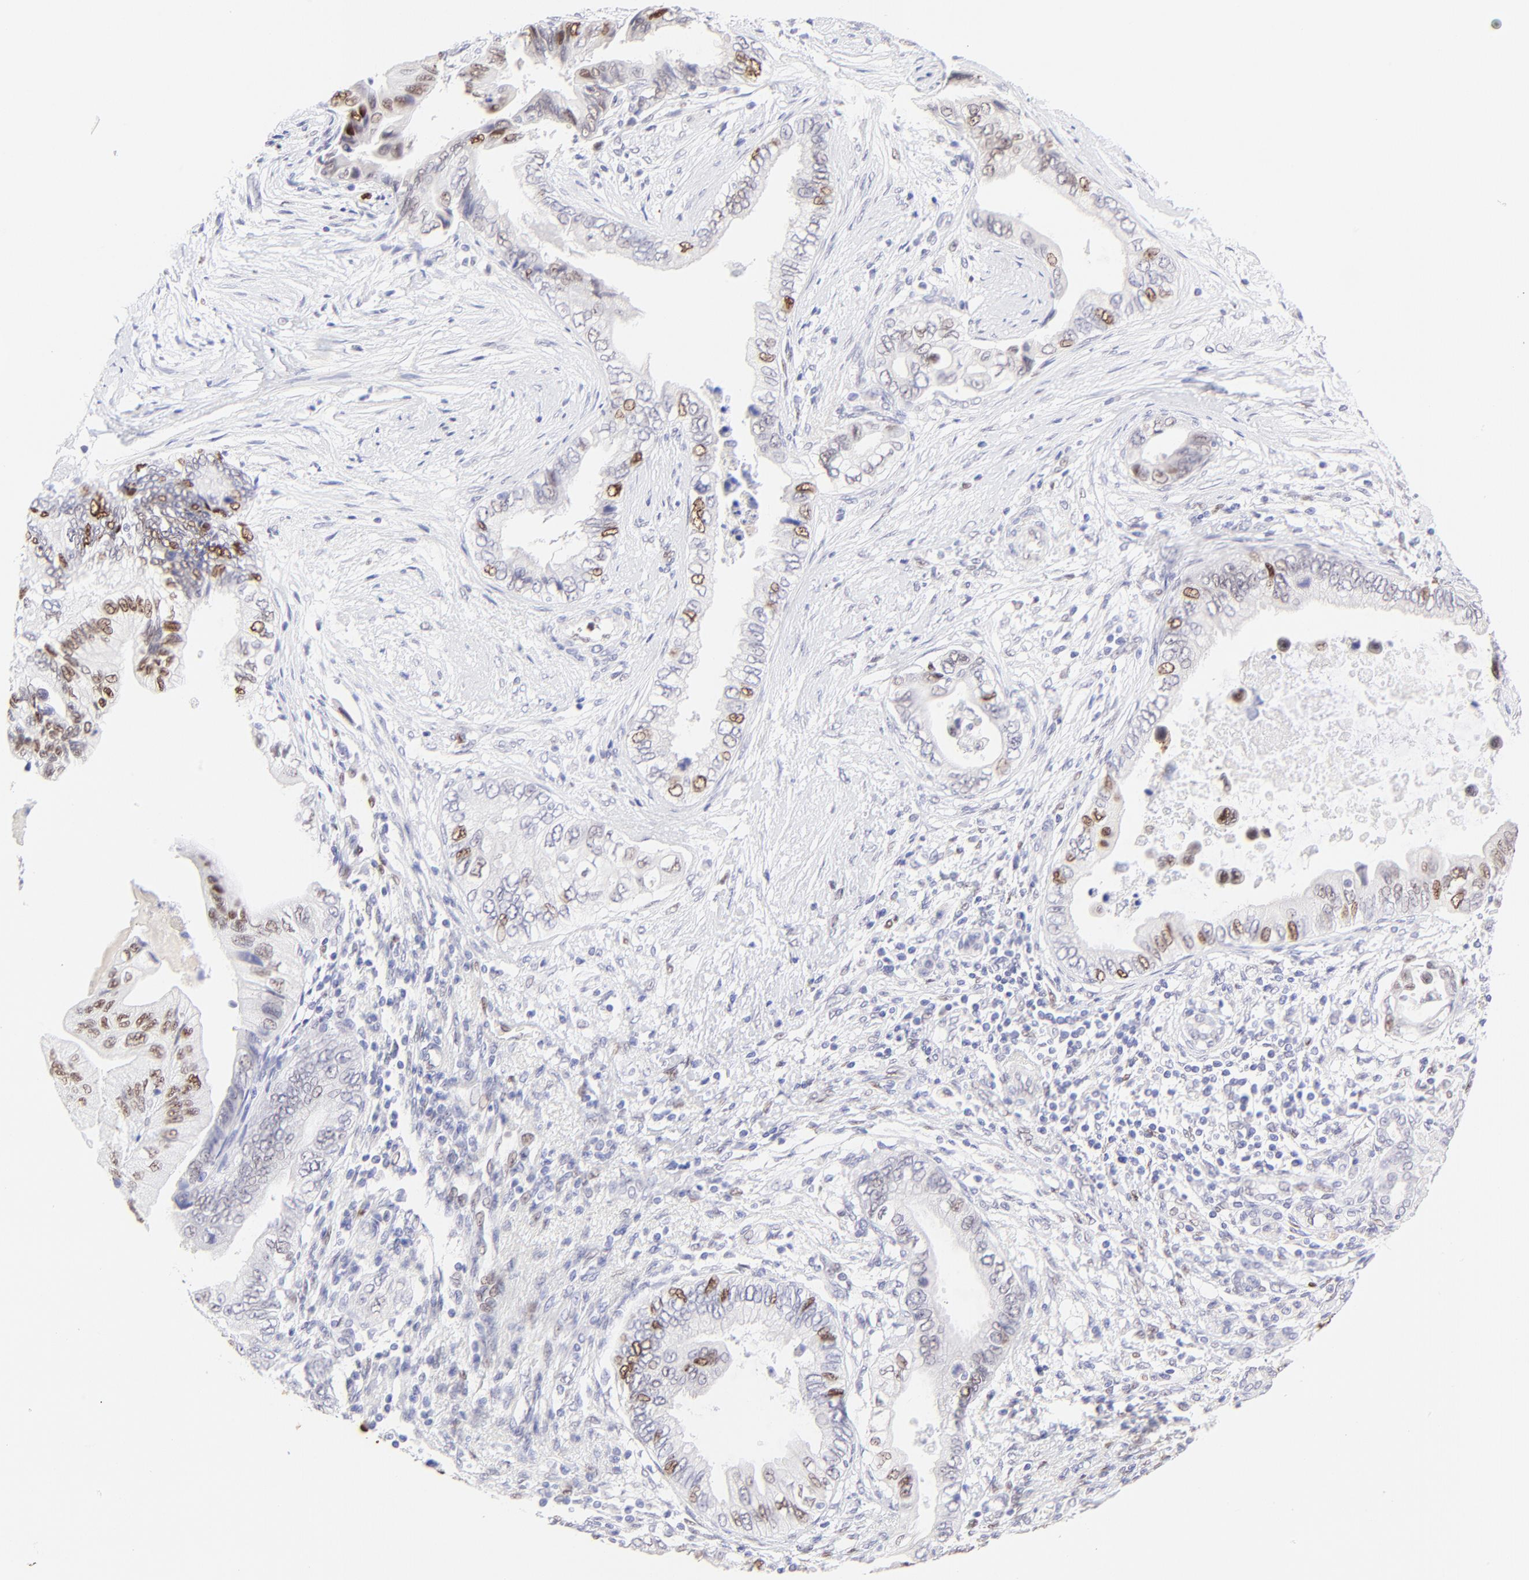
{"staining": {"intensity": "moderate", "quantity": "25%-75%", "location": "nuclear"}, "tissue": "pancreatic cancer", "cell_type": "Tumor cells", "image_type": "cancer", "snomed": [{"axis": "morphology", "description": "Adenocarcinoma, NOS"}, {"axis": "topography", "description": "Pancreas"}], "caption": "Moderate nuclear protein staining is appreciated in about 25%-75% of tumor cells in pancreatic cancer. The protein of interest is stained brown, and the nuclei are stained in blue (DAB IHC with brightfield microscopy, high magnification).", "gene": "KLF4", "patient": {"sex": "female", "age": 66}}